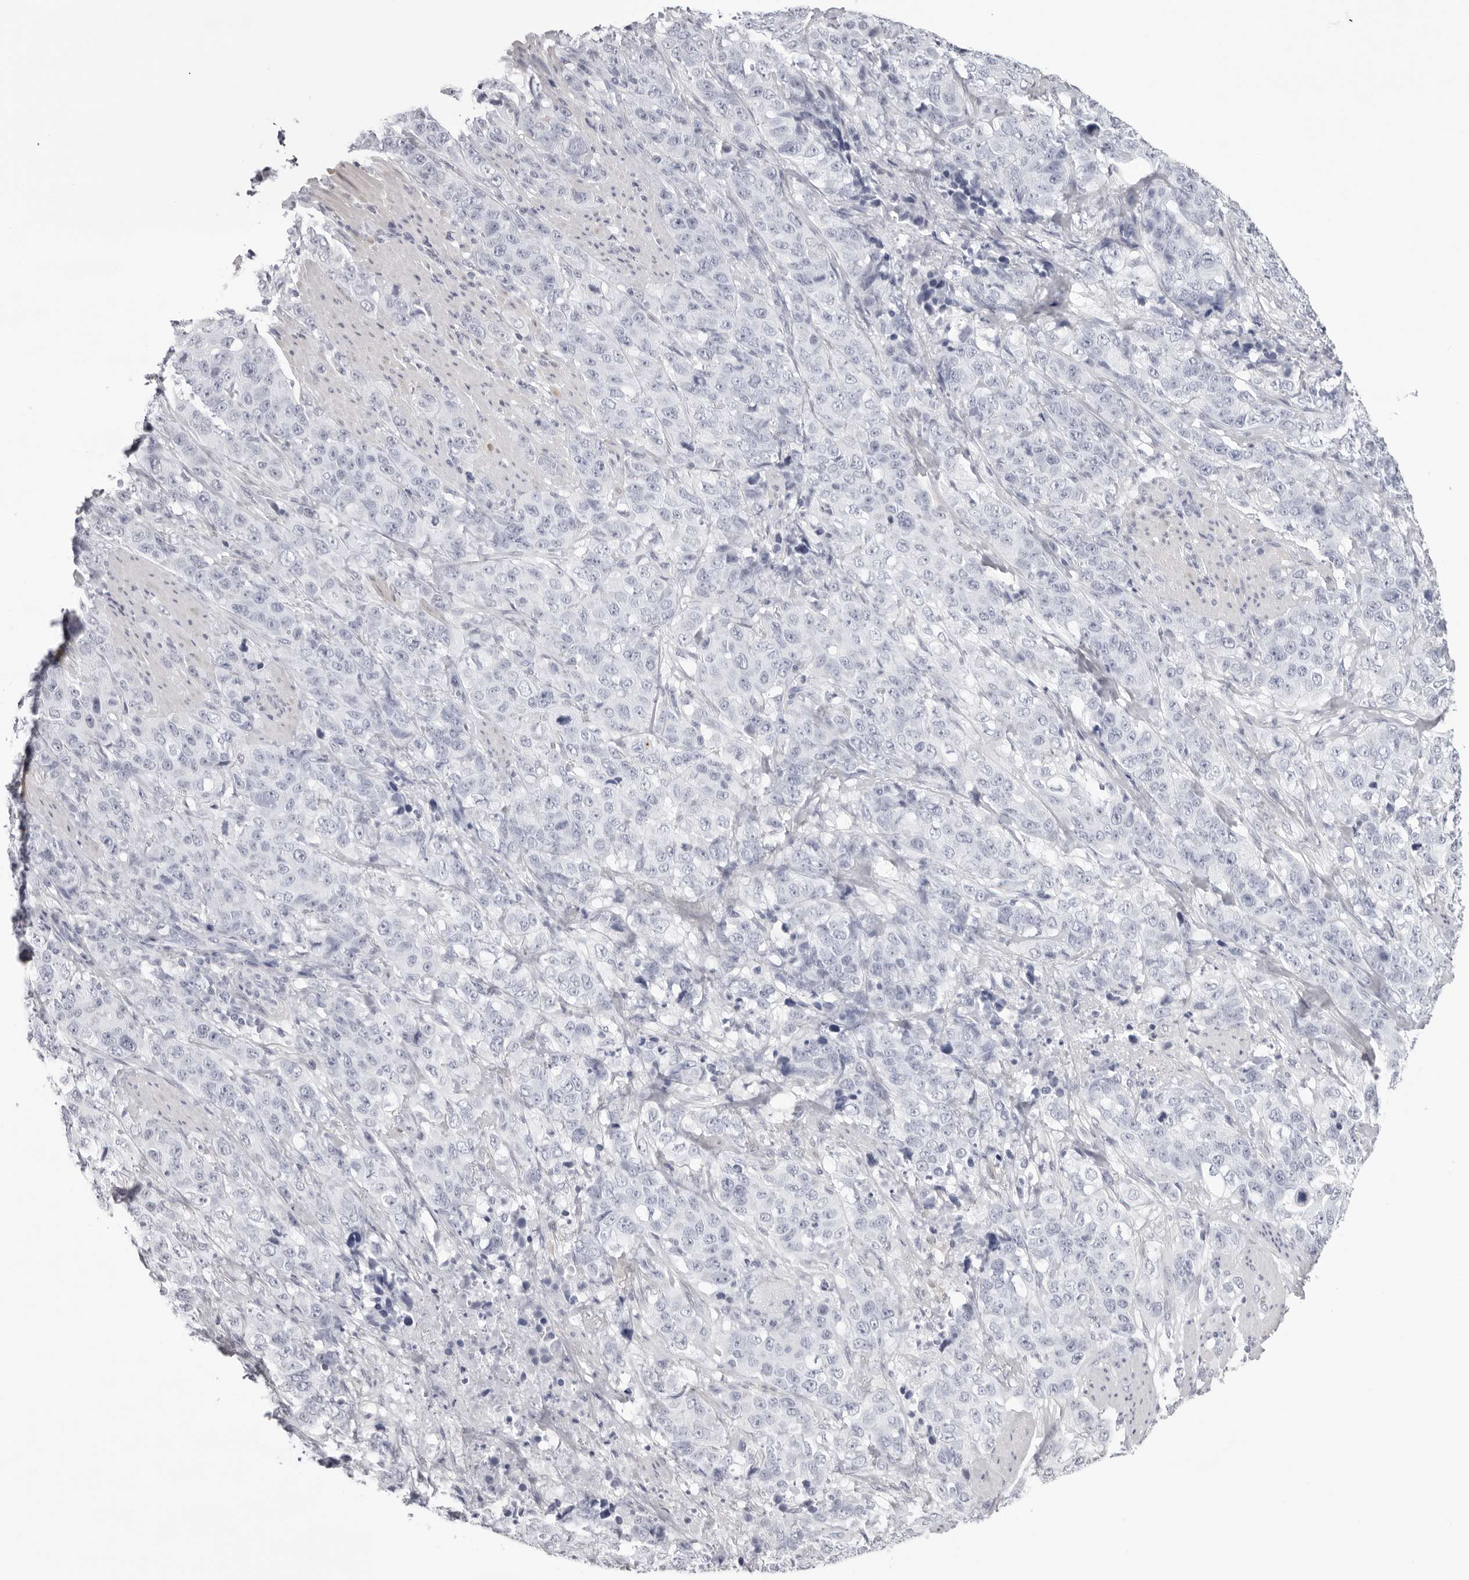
{"staining": {"intensity": "negative", "quantity": "none", "location": "none"}, "tissue": "stomach cancer", "cell_type": "Tumor cells", "image_type": "cancer", "snomed": [{"axis": "morphology", "description": "Adenocarcinoma, NOS"}, {"axis": "topography", "description": "Stomach"}], "caption": "IHC image of stomach cancer (adenocarcinoma) stained for a protein (brown), which exhibits no expression in tumor cells. (Immunohistochemistry (ihc), brightfield microscopy, high magnification).", "gene": "INSL3", "patient": {"sex": "male", "age": 48}}